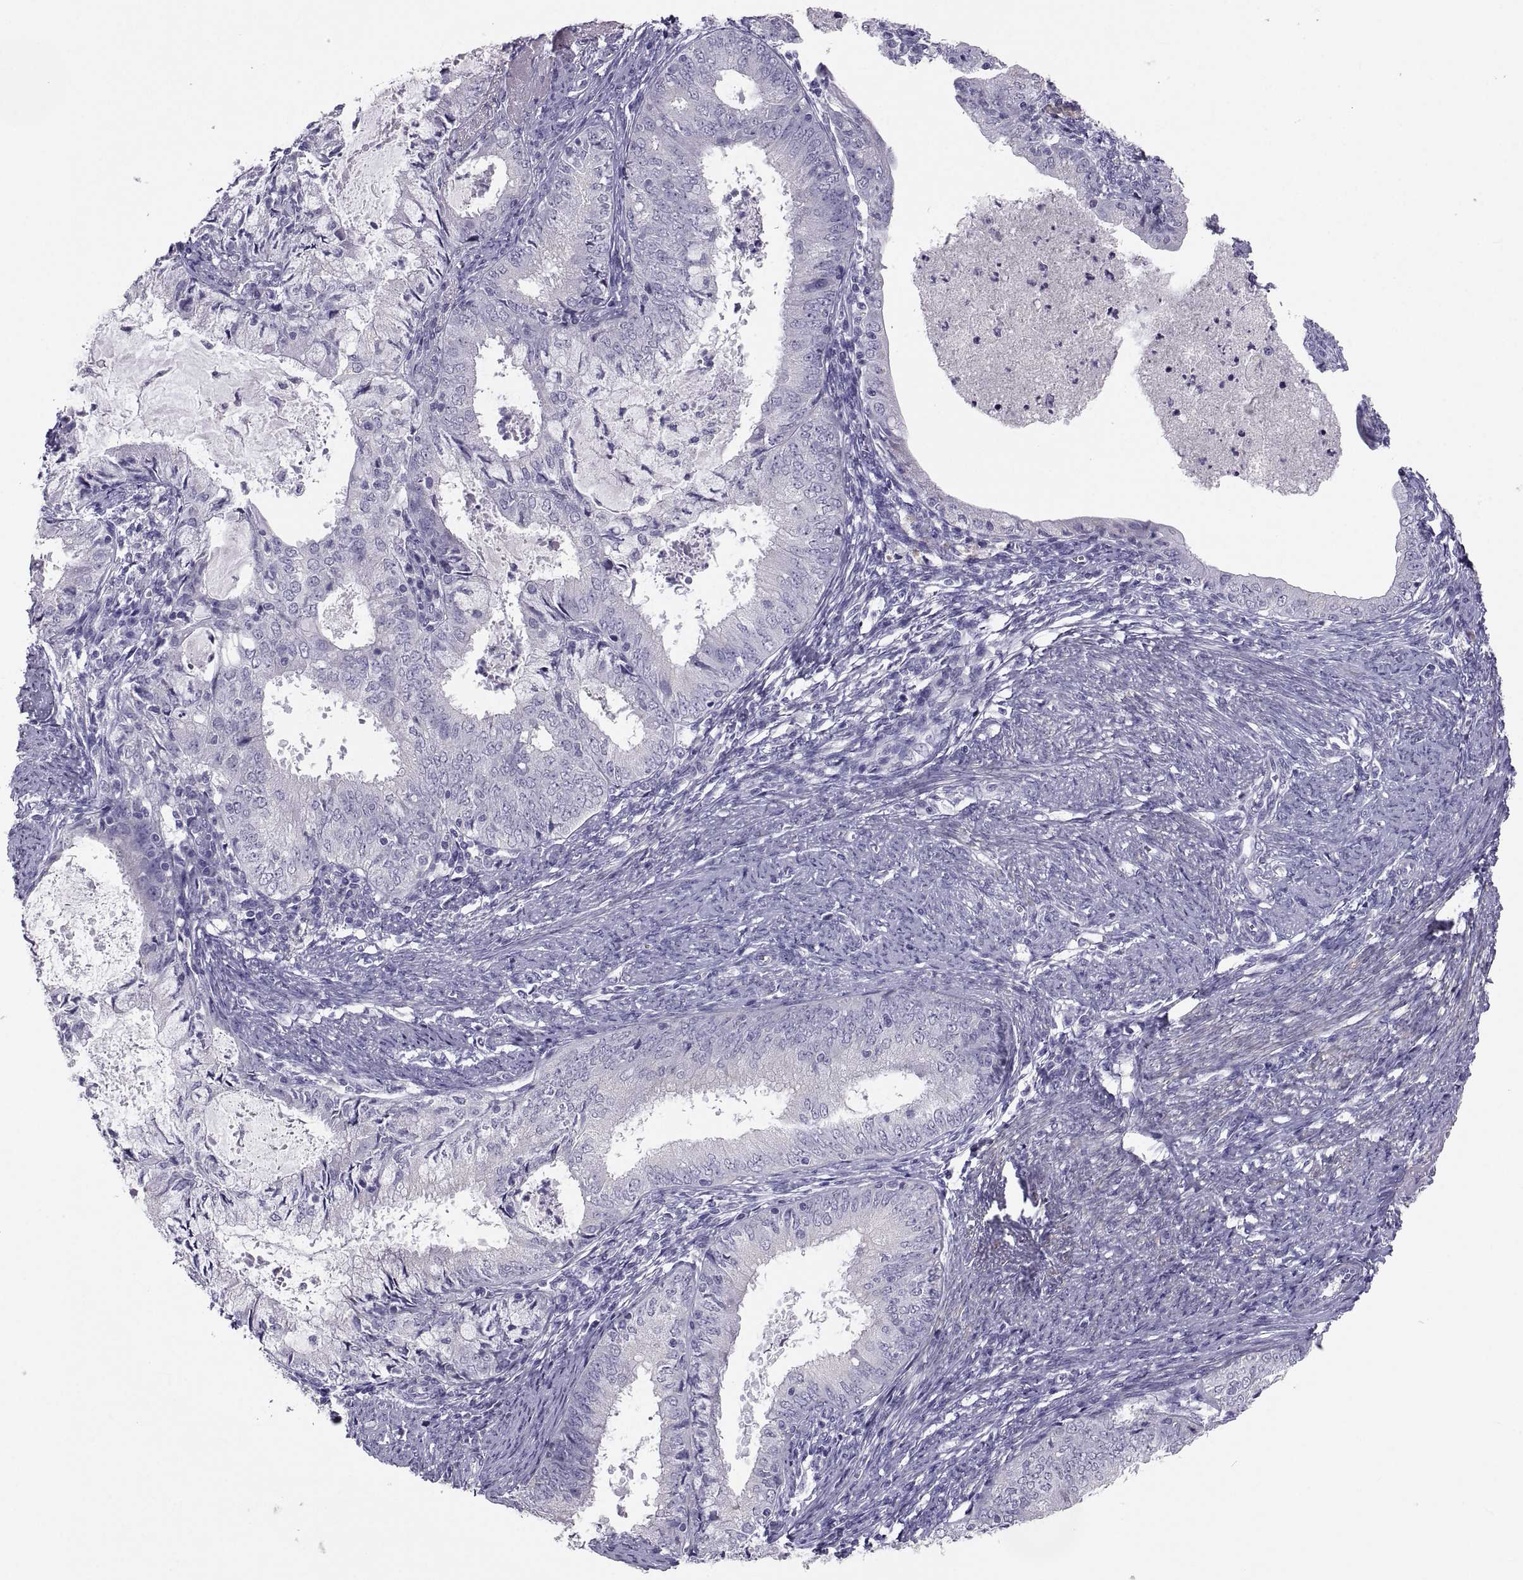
{"staining": {"intensity": "negative", "quantity": "none", "location": "none"}, "tissue": "endometrial cancer", "cell_type": "Tumor cells", "image_type": "cancer", "snomed": [{"axis": "morphology", "description": "Adenocarcinoma, NOS"}, {"axis": "topography", "description": "Endometrium"}], "caption": "Immunohistochemical staining of human endometrial cancer displays no significant staining in tumor cells.", "gene": "IGSF1", "patient": {"sex": "female", "age": 57}}